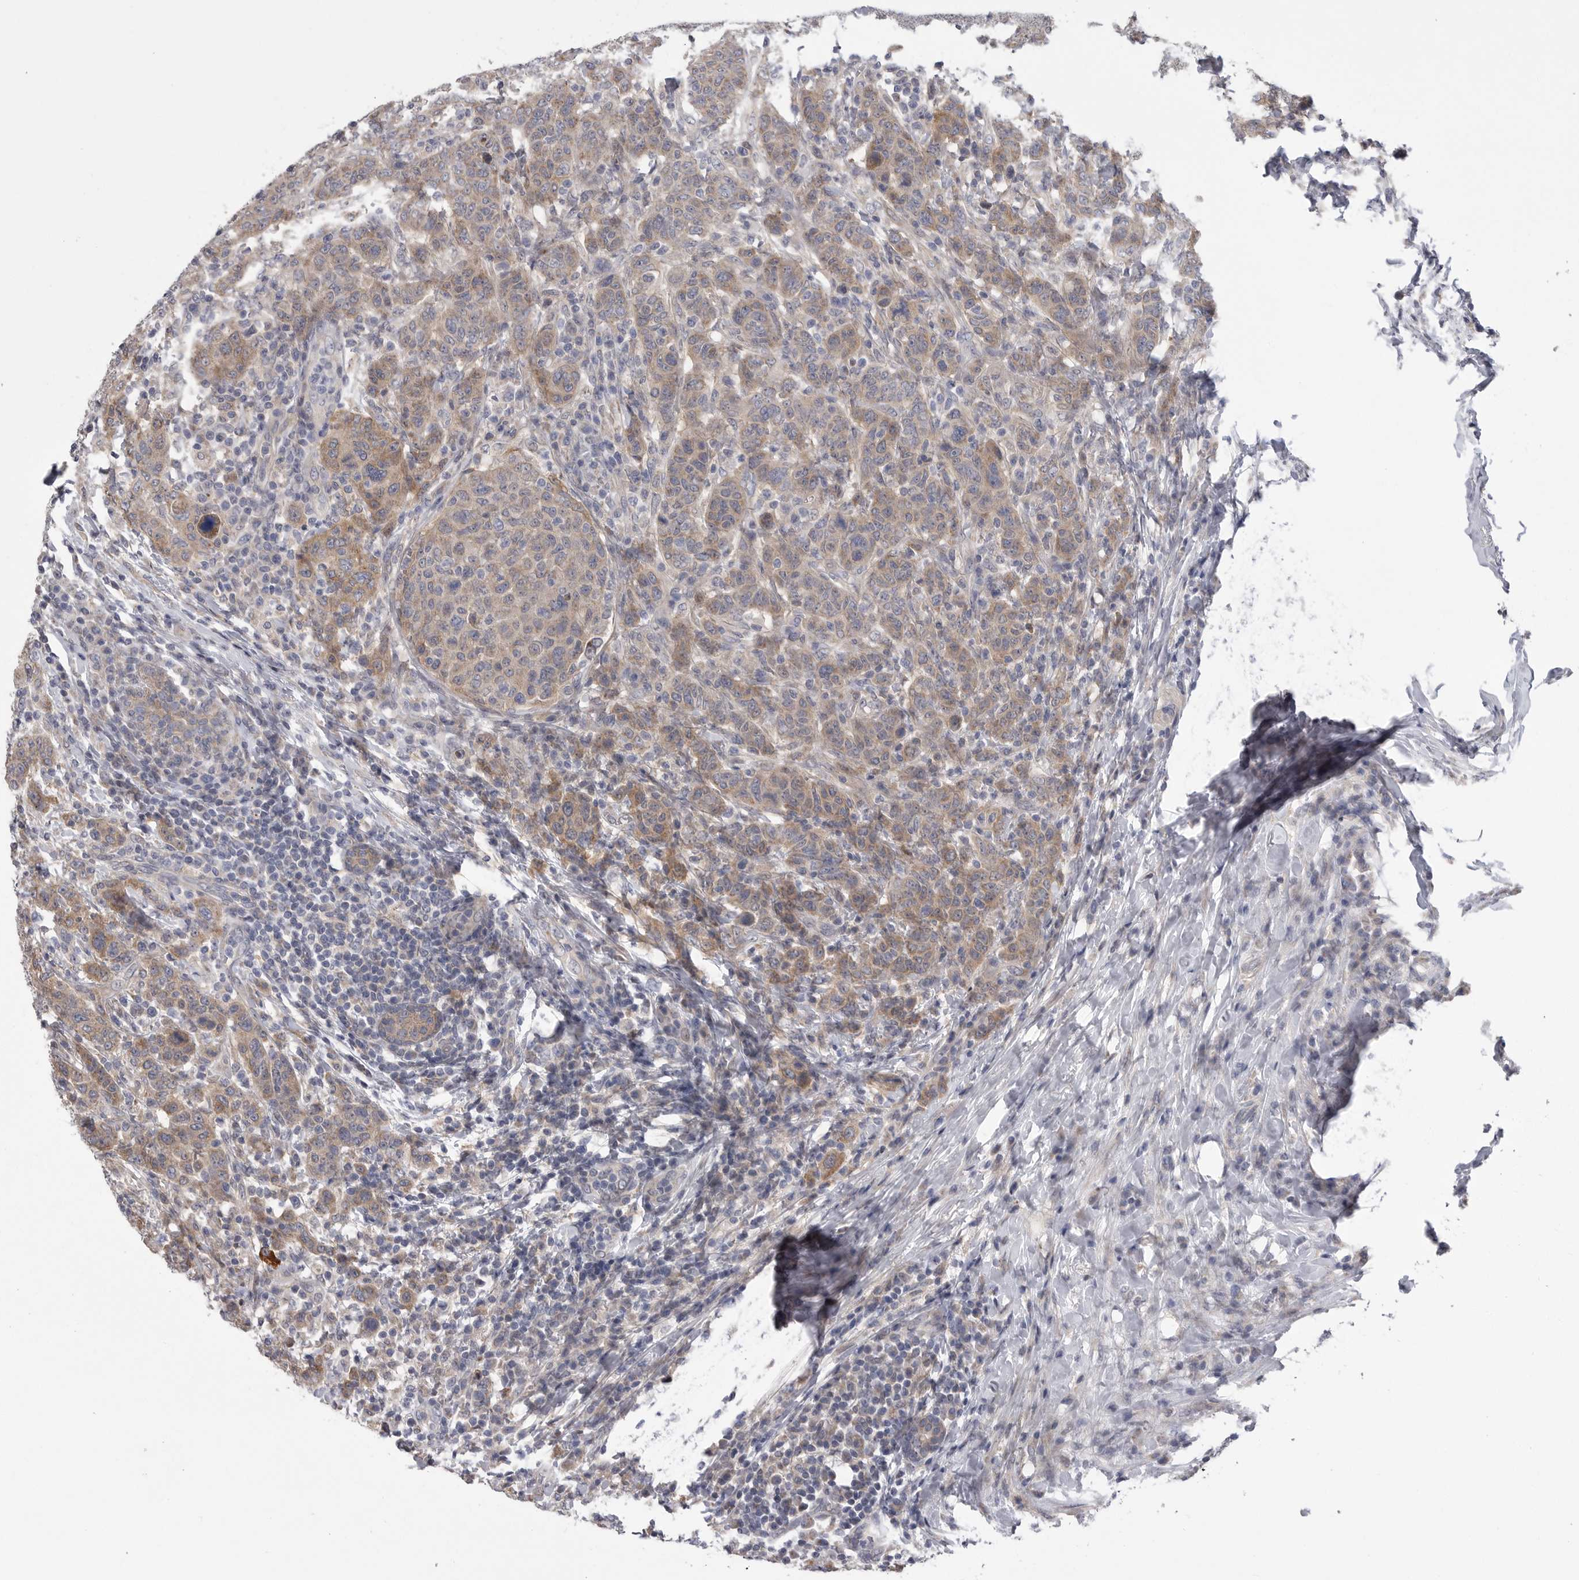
{"staining": {"intensity": "weak", "quantity": ">75%", "location": "cytoplasmic/membranous"}, "tissue": "breast cancer", "cell_type": "Tumor cells", "image_type": "cancer", "snomed": [{"axis": "morphology", "description": "Duct carcinoma"}, {"axis": "topography", "description": "Breast"}], "caption": "Human breast intraductal carcinoma stained with a brown dye shows weak cytoplasmic/membranous positive staining in approximately >75% of tumor cells.", "gene": "CRP", "patient": {"sex": "female", "age": 37}}